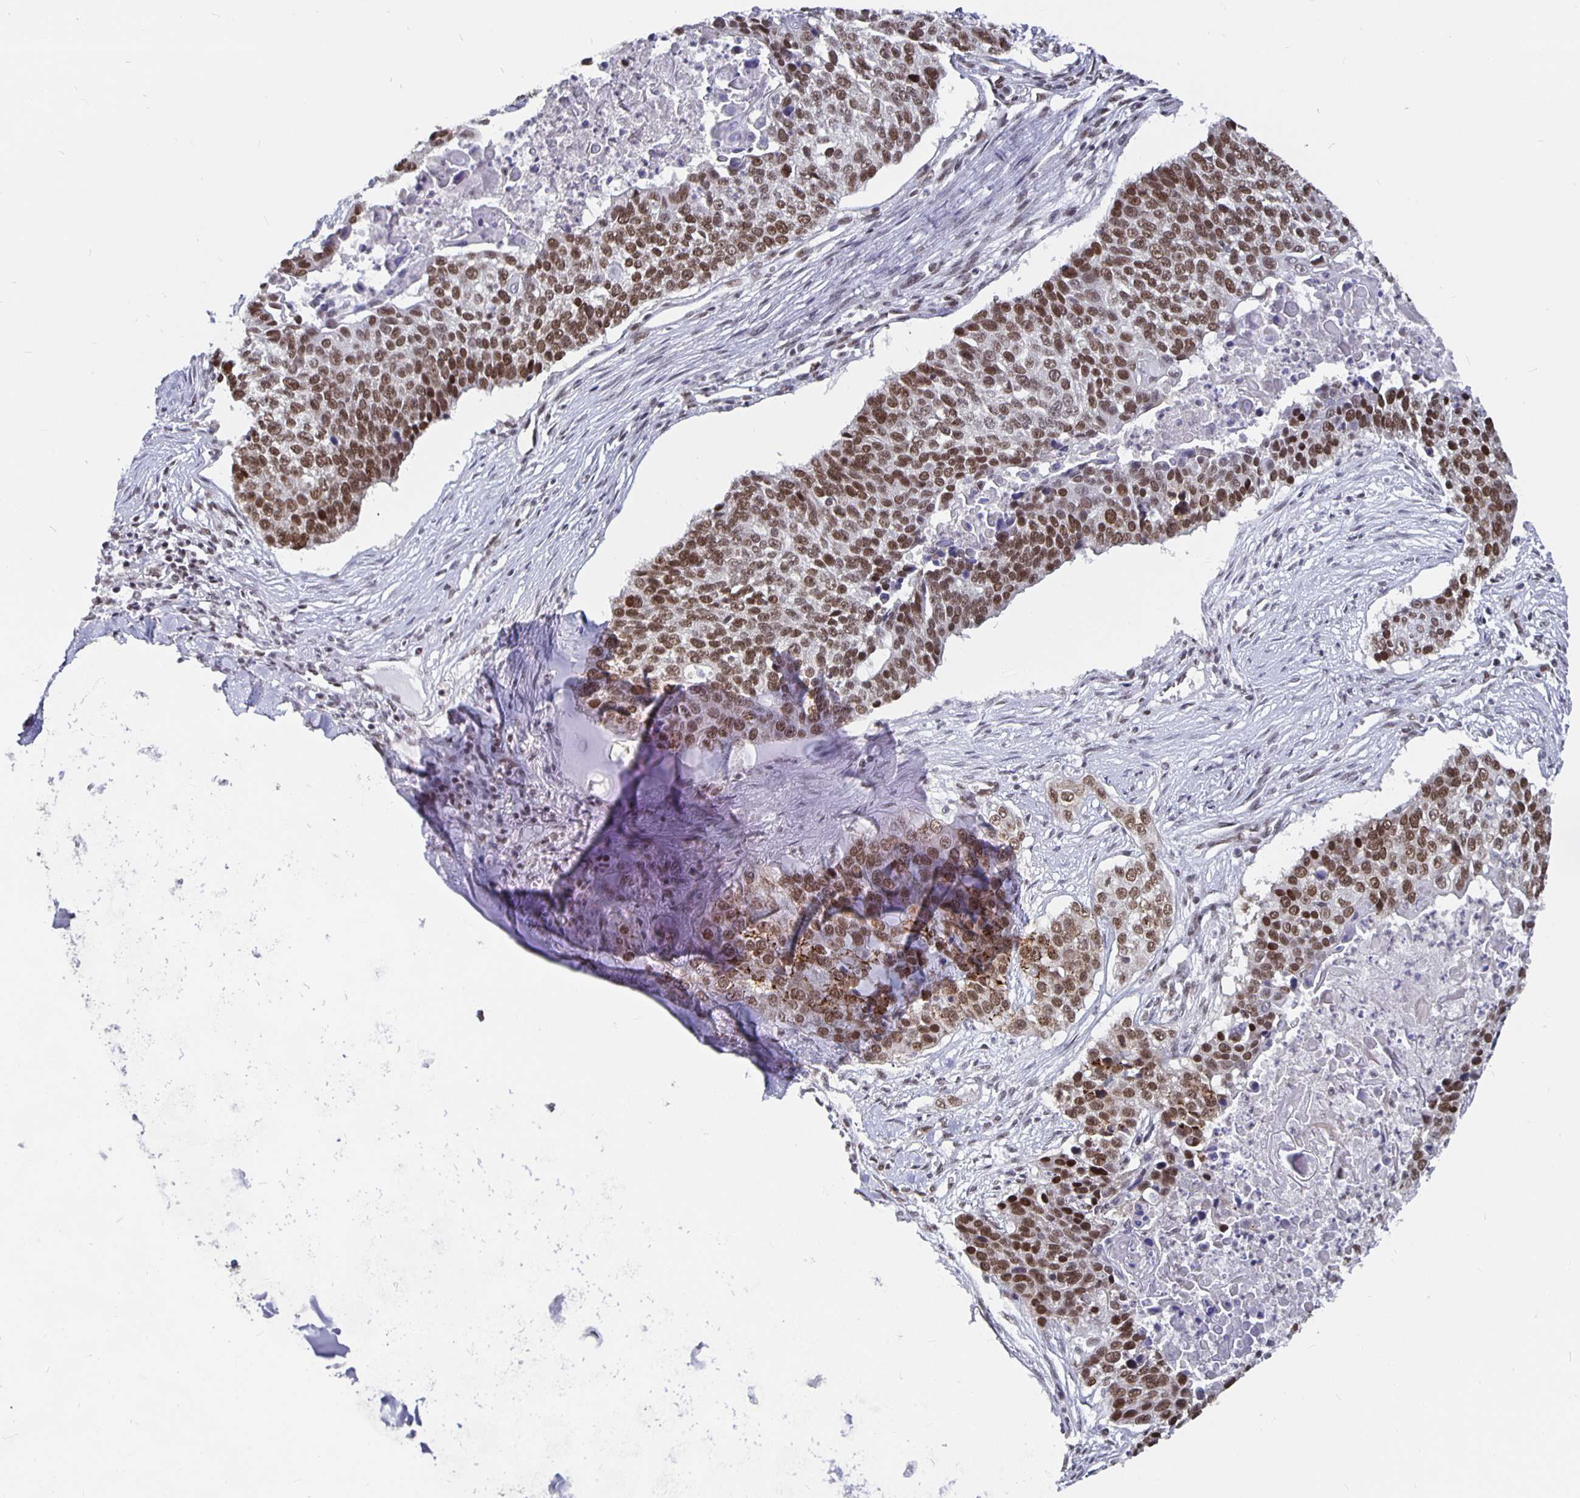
{"staining": {"intensity": "moderate", "quantity": ">75%", "location": "nuclear"}, "tissue": "lung cancer", "cell_type": "Tumor cells", "image_type": "cancer", "snomed": [{"axis": "morphology", "description": "Squamous cell carcinoma, NOS"}, {"axis": "morphology", "description": "Squamous cell carcinoma, metastatic, NOS"}, {"axis": "topography", "description": "Lung"}, {"axis": "topography", "description": "Pleura, NOS"}], "caption": "The image exhibits staining of lung cancer, revealing moderate nuclear protein positivity (brown color) within tumor cells.", "gene": "PBX2", "patient": {"sex": "male", "age": 72}}